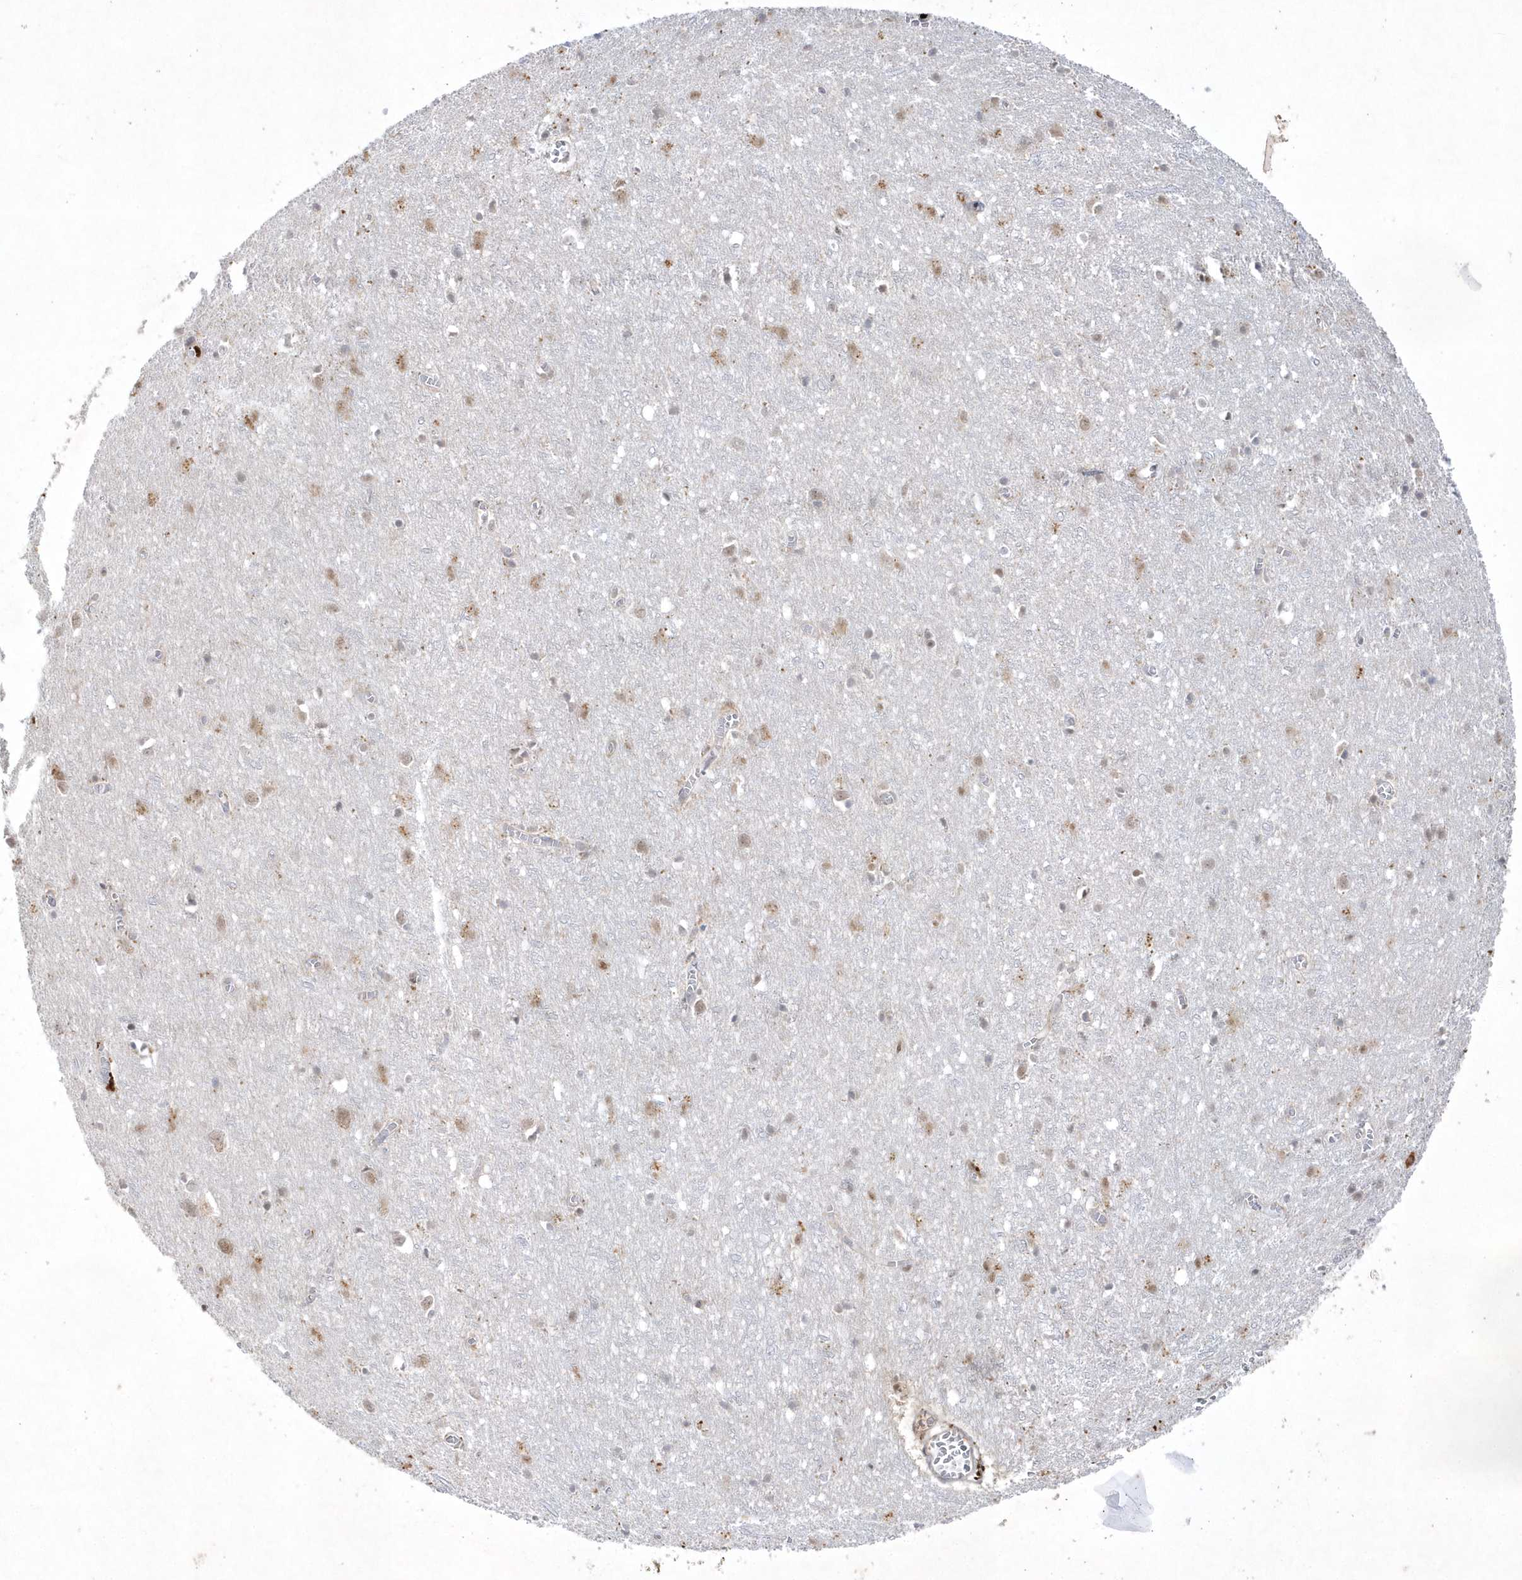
{"staining": {"intensity": "negative", "quantity": "none", "location": "none"}, "tissue": "cerebral cortex", "cell_type": "Endothelial cells", "image_type": "normal", "snomed": [{"axis": "morphology", "description": "Normal tissue, NOS"}, {"axis": "topography", "description": "Cerebral cortex"}], "caption": "A high-resolution image shows immunohistochemistry staining of normal cerebral cortex, which displays no significant positivity in endothelial cells. (DAB (3,3'-diaminobenzidine) IHC, high magnification).", "gene": "CPSF3", "patient": {"sex": "female", "age": 64}}